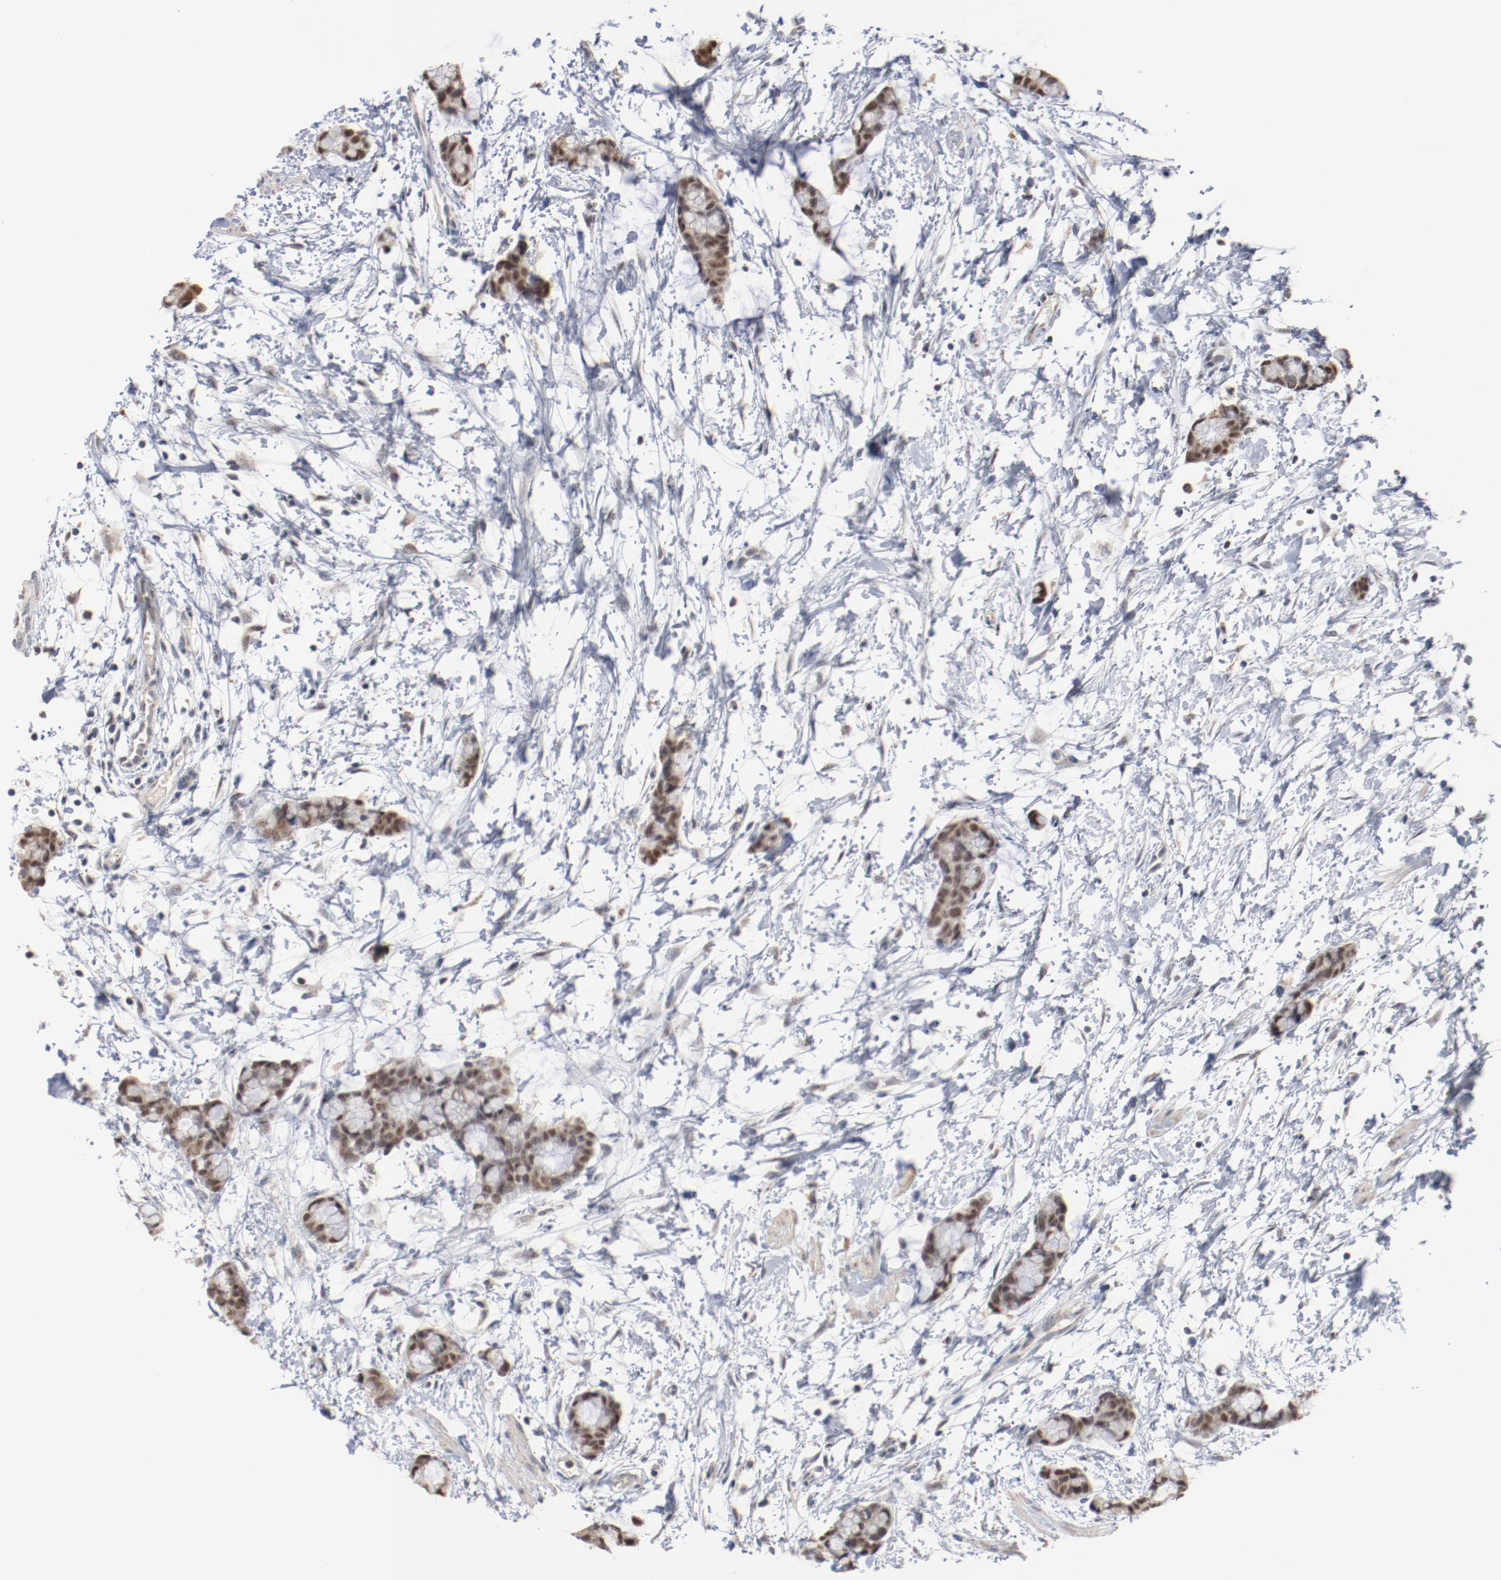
{"staining": {"intensity": "moderate", "quantity": ">75%", "location": "nuclear"}, "tissue": "colorectal cancer", "cell_type": "Tumor cells", "image_type": "cancer", "snomed": [{"axis": "morphology", "description": "Adenocarcinoma, NOS"}, {"axis": "topography", "description": "Colon"}], "caption": "Colorectal cancer (adenocarcinoma) was stained to show a protein in brown. There is medium levels of moderate nuclear expression in about >75% of tumor cells.", "gene": "ERICH1", "patient": {"sex": "male", "age": 14}}